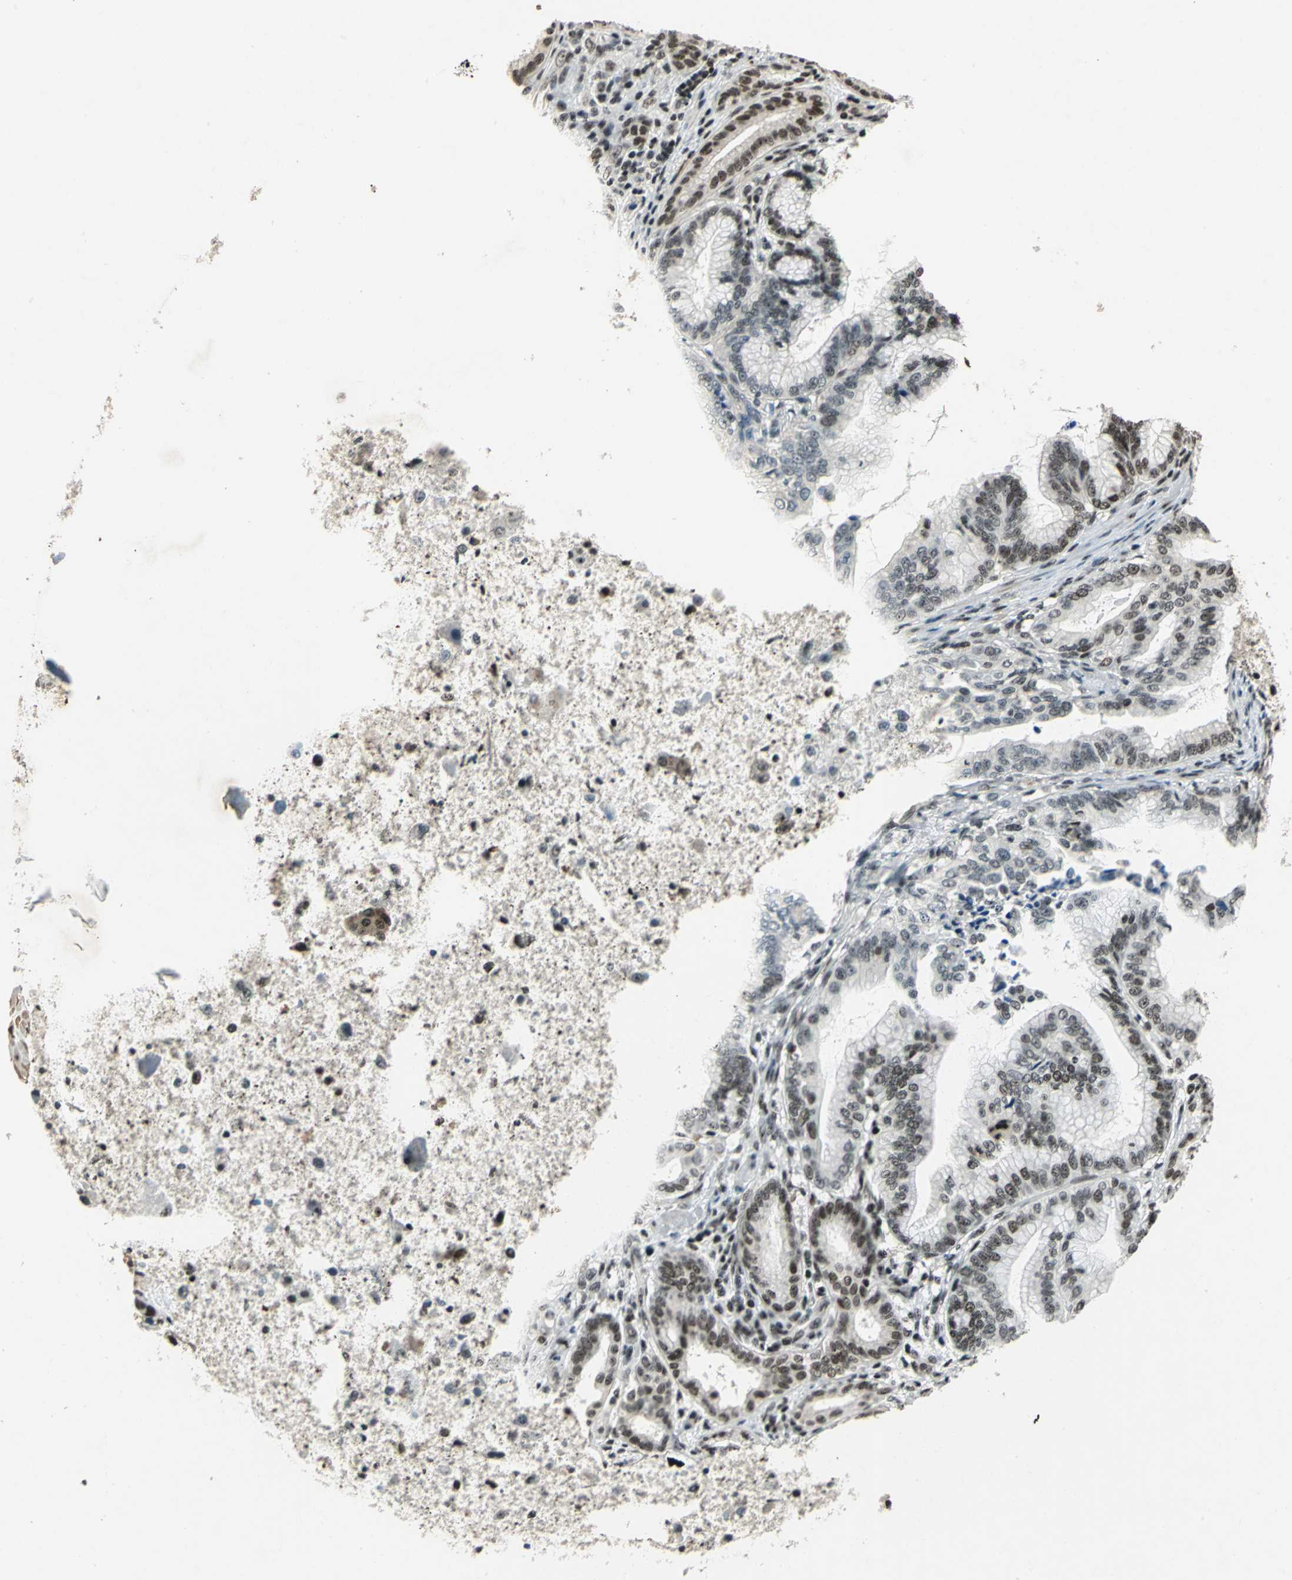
{"staining": {"intensity": "moderate", "quantity": ">75%", "location": "nuclear"}, "tissue": "pancreatic cancer", "cell_type": "Tumor cells", "image_type": "cancer", "snomed": [{"axis": "morphology", "description": "Adenocarcinoma, NOS"}, {"axis": "topography", "description": "Pancreas"}], "caption": "A brown stain labels moderate nuclear positivity of a protein in adenocarcinoma (pancreatic) tumor cells.", "gene": "UBTF", "patient": {"sex": "female", "age": 64}}